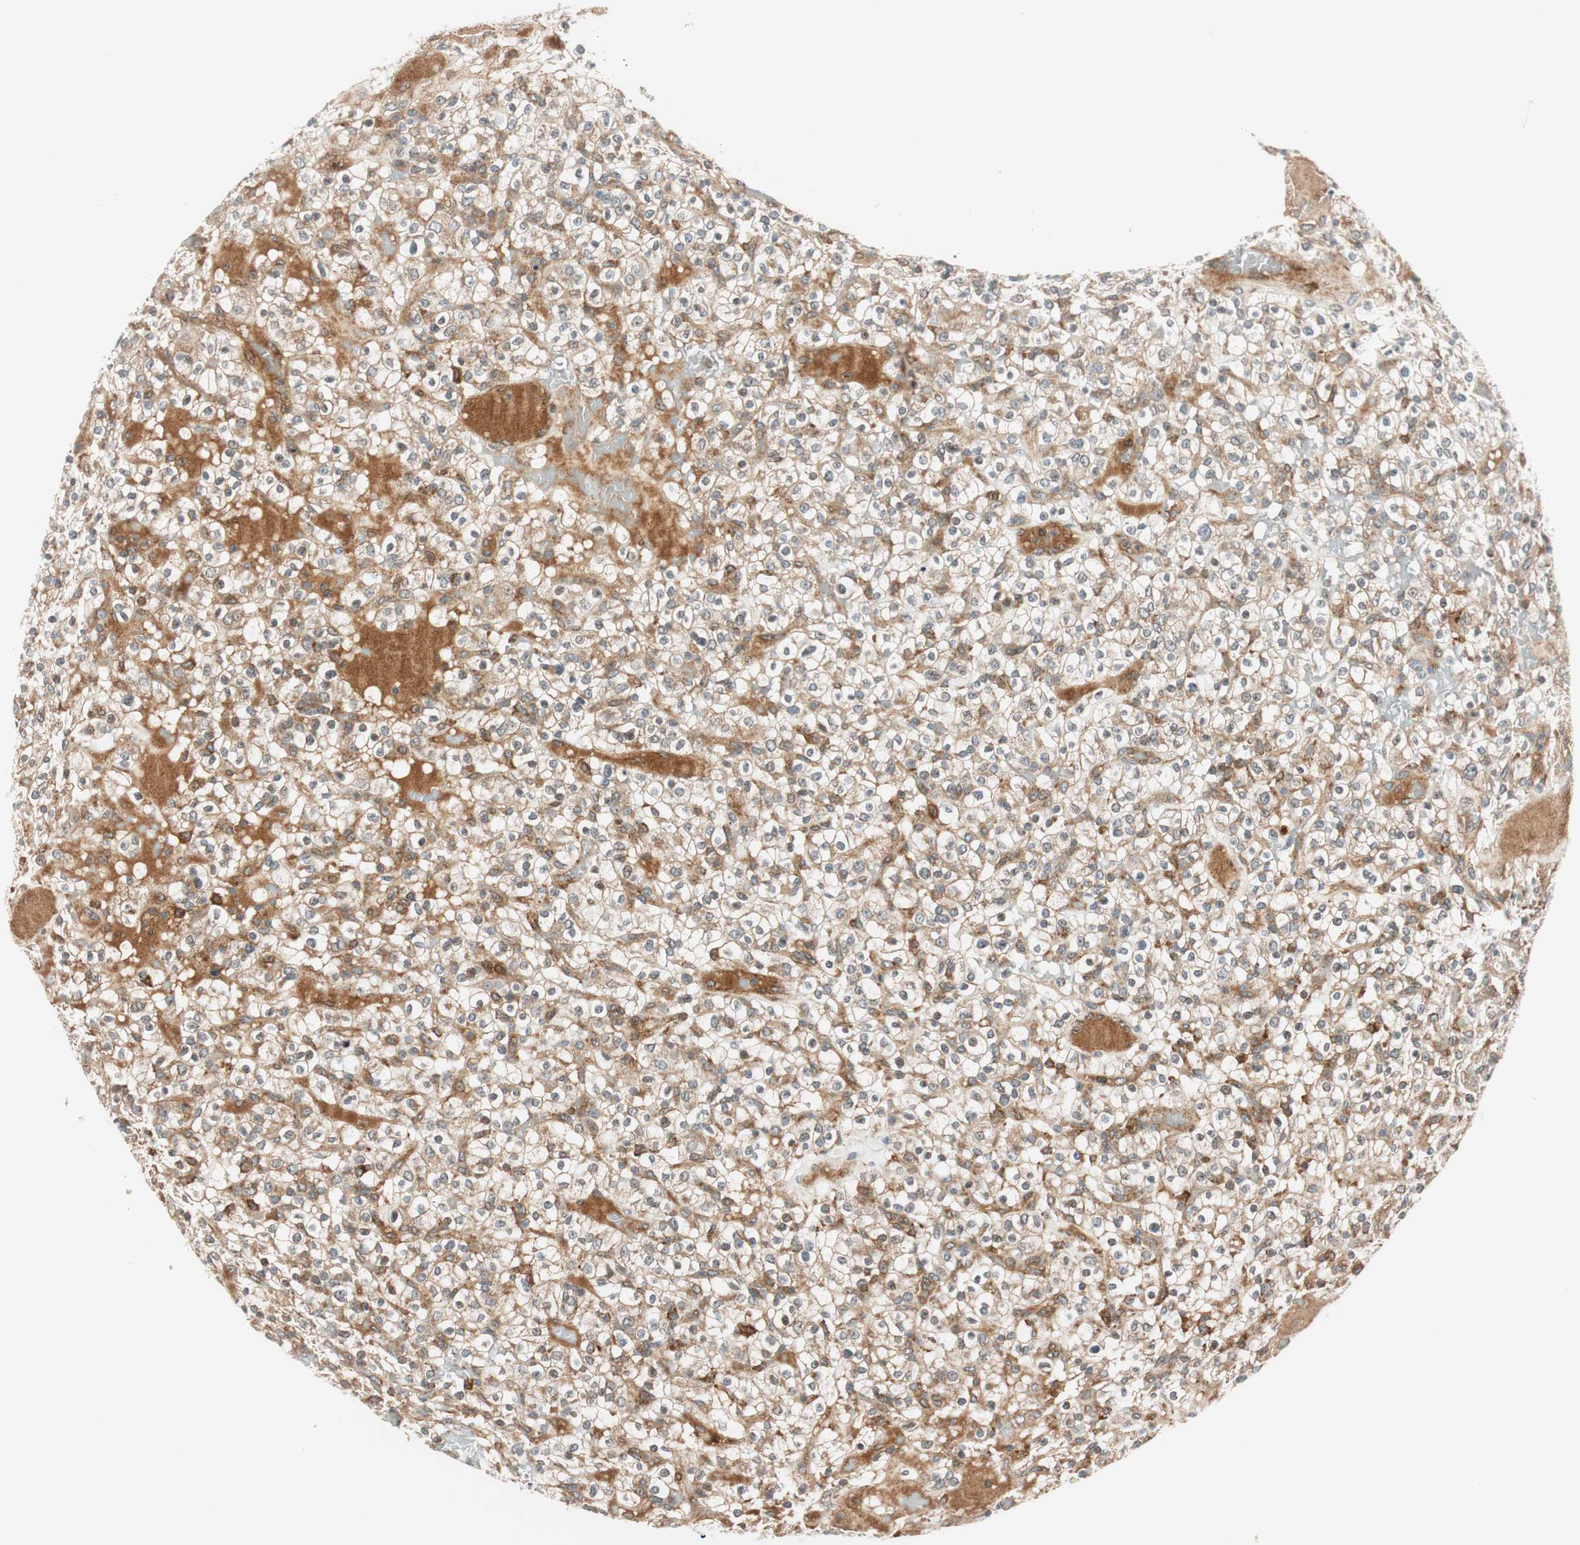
{"staining": {"intensity": "moderate", "quantity": ">75%", "location": "cytoplasmic/membranous"}, "tissue": "renal cancer", "cell_type": "Tumor cells", "image_type": "cancer", "snomed": [{"axis": "morphology", "description": "Normal tissue, NOS"}, {"axis": "morphology", "description": "Adenocarcinoma, NOS"}, {"axis": "topography", "description": "Kidney"}], "caption": "Protein expression analysis of adenocarcinoma (renal) shows moderate cytoplasmic/membranous staining in approximately >75% of tumor cells.", "gene": "ABI1", "patient": {"sex": "female", "age": 72}}